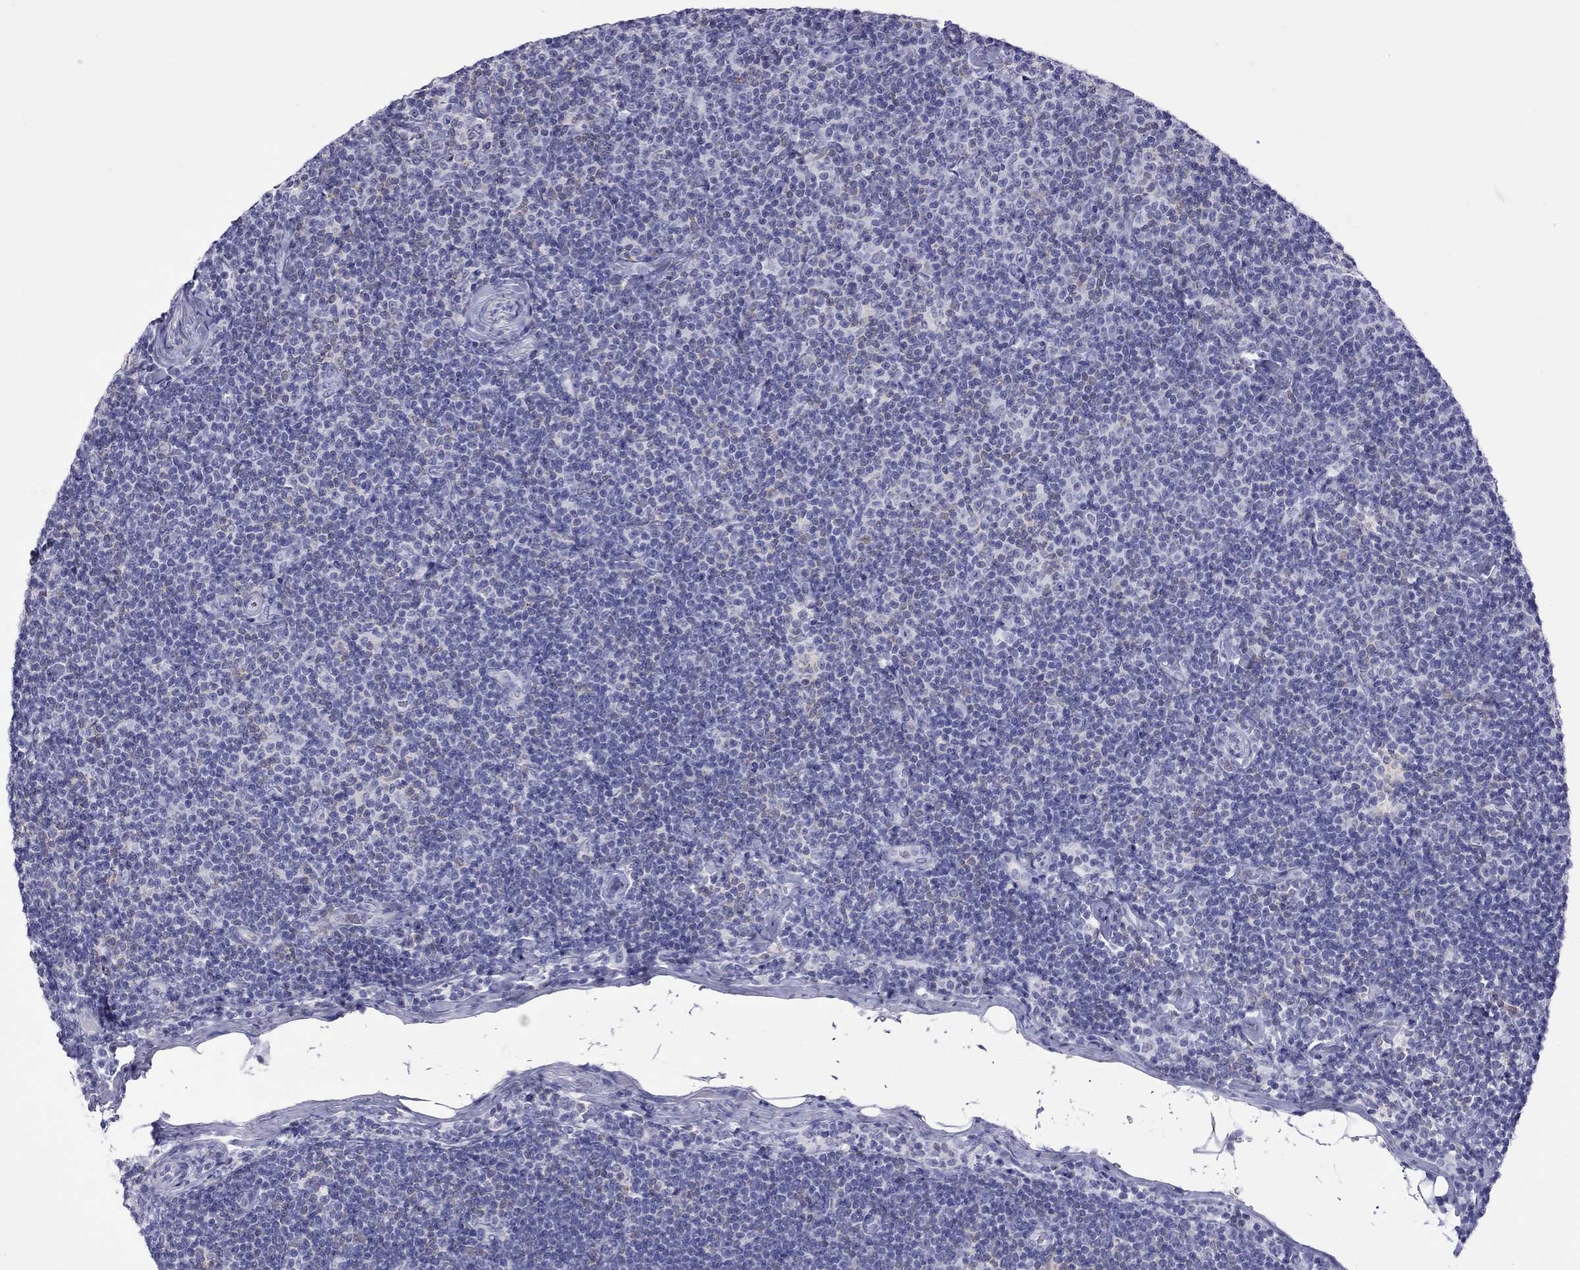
{"staining": {"intensity": "negative", "quantity": "none", "location": "none"}, "tissue": "lymphoma", "cell_type": "Tumor cells", "image_type": "cancer", "snomed": [{"axis": "morphology", "description": "Malignant lymphoma, non-Hodgkin's type, Low grade"}, {"axis": "topography", "description": "Lymph node"}], "caption": "High power microscopy photomicrograph of an immunohistochemistry (IHC) micrograph of lymphoma, revealing no significant staining in tumor cells.", "gene": "STAG3", "patient": {"sex": "male", "age": 81}}